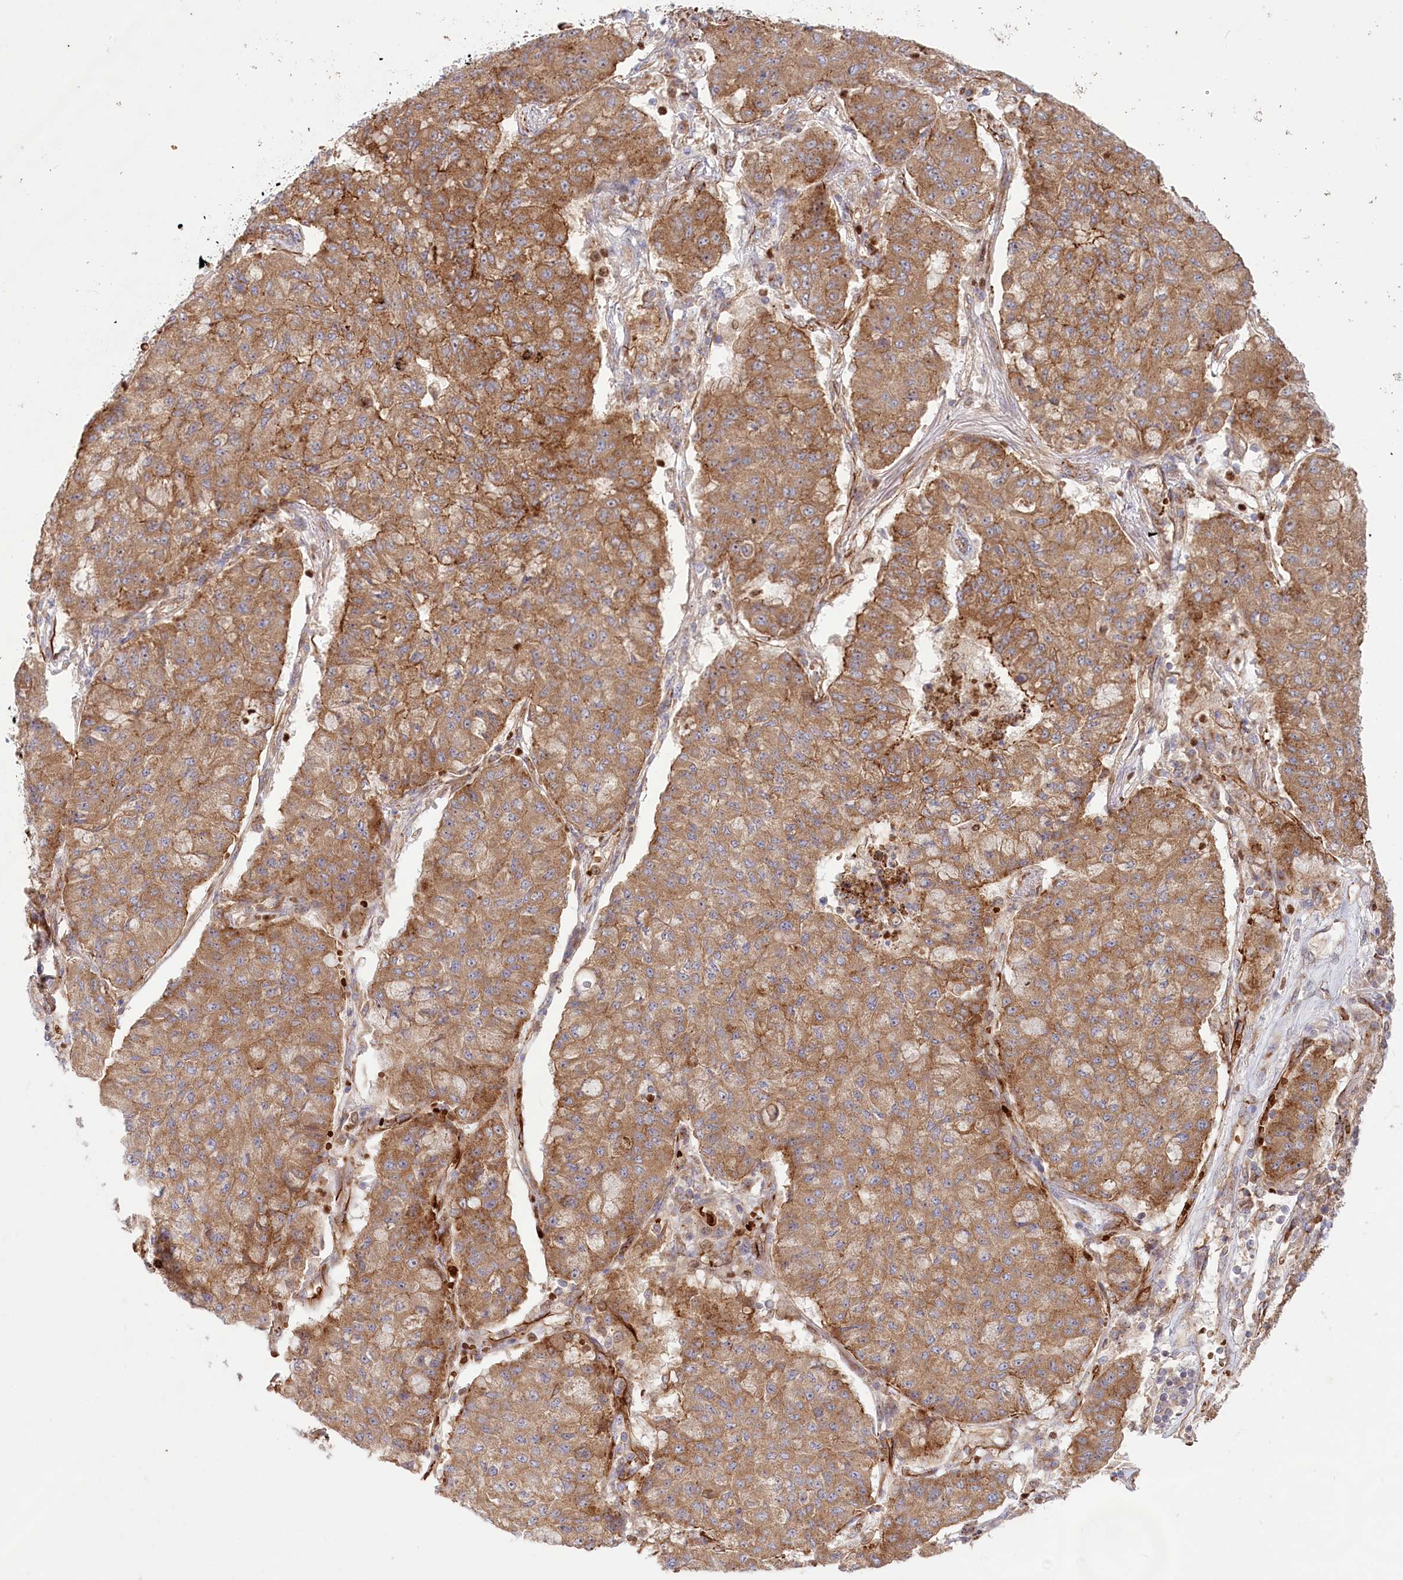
{"staining": {"intensity": "moderate", "quantity": ">75%", "location": "cytoplasmic/membranous"}, "tissue": "lung cancer", "cell_type": "Tumor cells", "image_type": "cancer", "snomed": [{"axis": "morphology", "description": "Squamous cell carcinoma, NOS"}, {"axis": "topography", "description": "Lung"}], "caption": "A brown stain shows moderate cytoplasmic/membranous expression of a protein in squamous cell carcinoma (lung) tumor cells.", "gene": "COMMD3", "patient": {"sex": "male", "age": 74}}